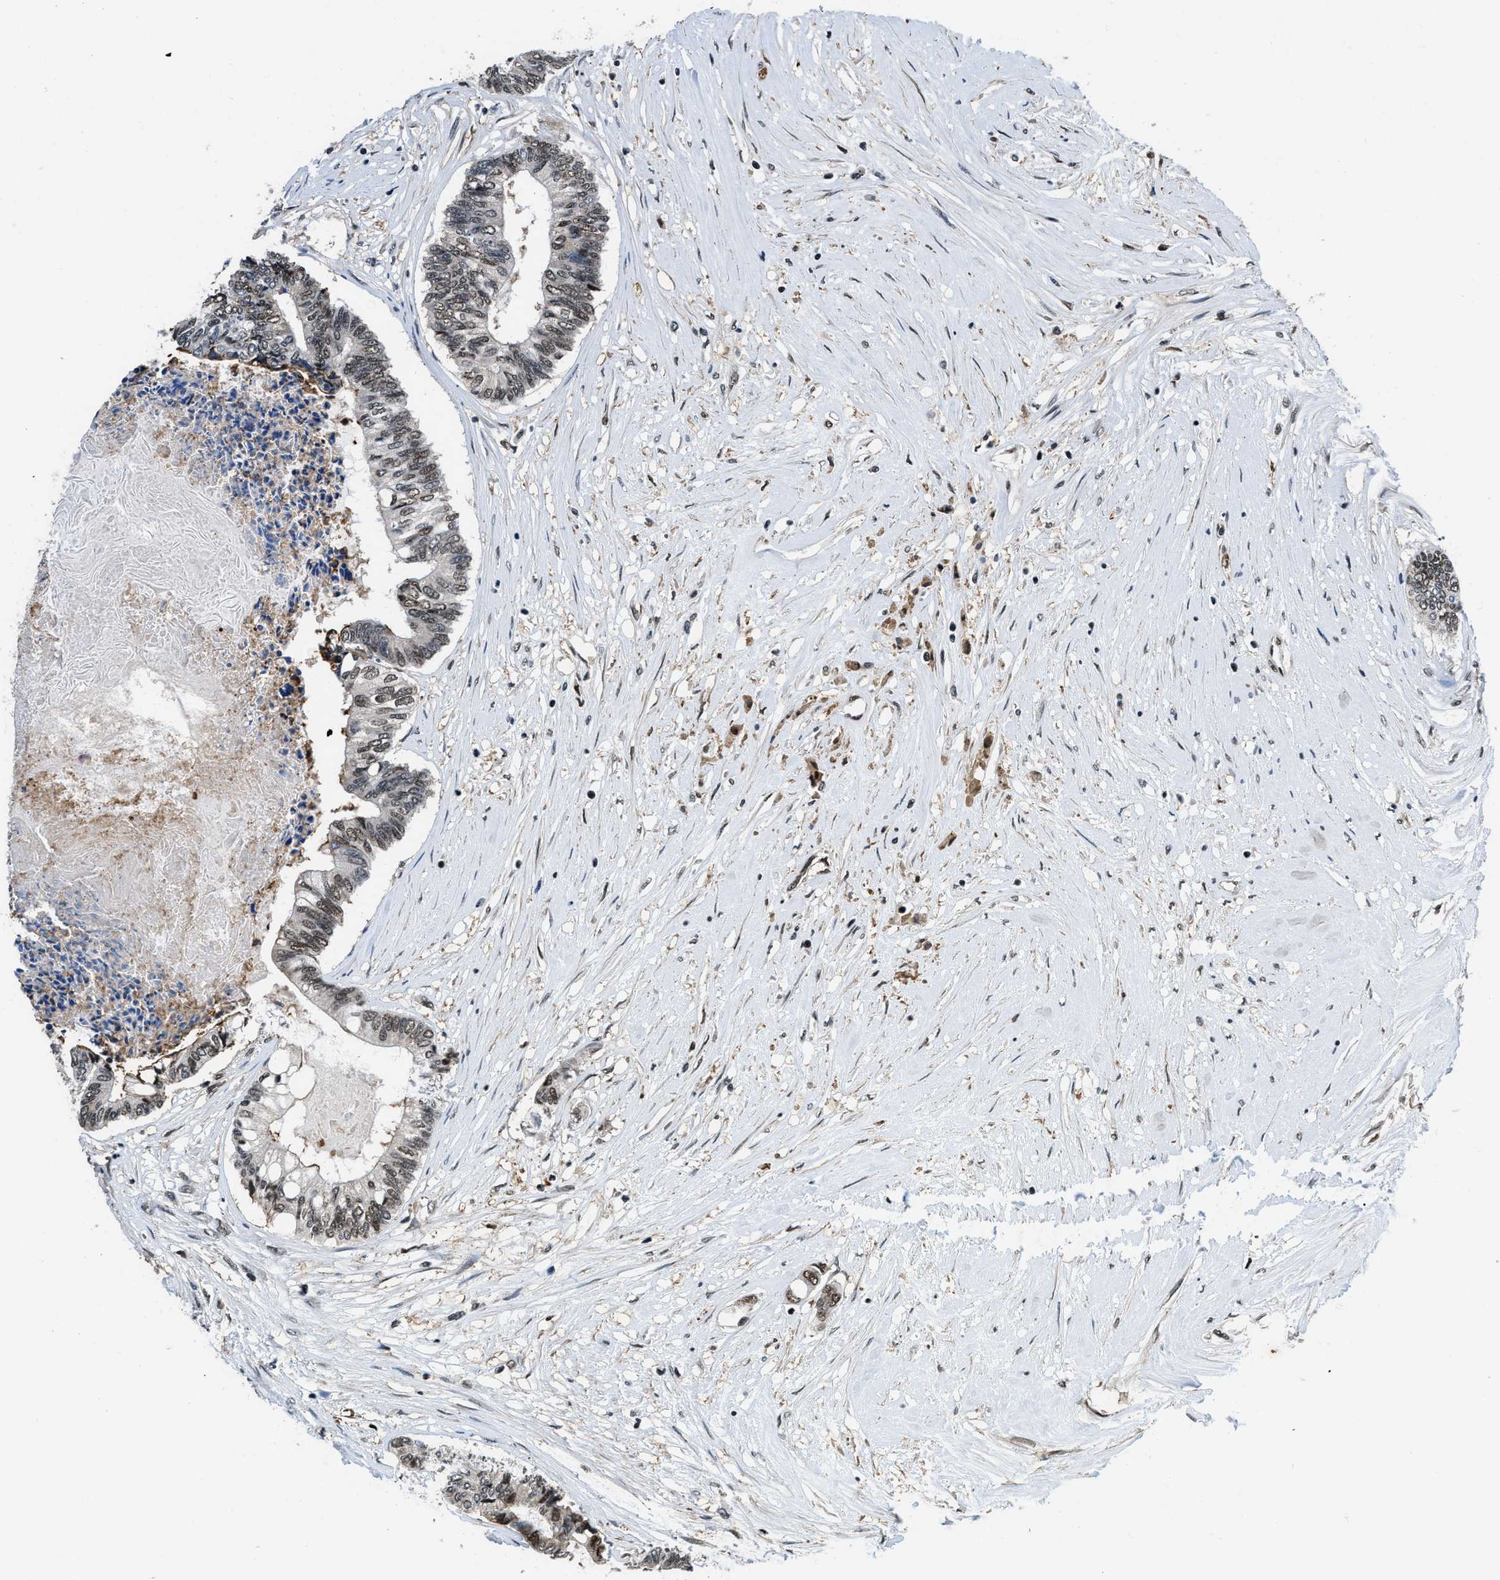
{"staining": {"intensity": "moderate", "quantity": "25%-75%", "location": "nuclear"}, "tissue": "colorectal cancer", "cell_type": "Tumor cells", "image_type": "cancer", "snomed": [{"axis": "morphology", "description": "Adenocarcinoma, NOS"}, {"axis": "topography", "description": "Rectum"}], "caption": "Protein positivity by IHC displays moderate nuclear positivity in approximately 25%-75% of tumor cells in adenocarcinoma (colorectal). (Stains: DAB in brown, nuclei in blue, Microscopy: brightfield microscopy at high magnification).", "gene": "HNRNPH2", "patient": {"sex": "male", "age": 63}}